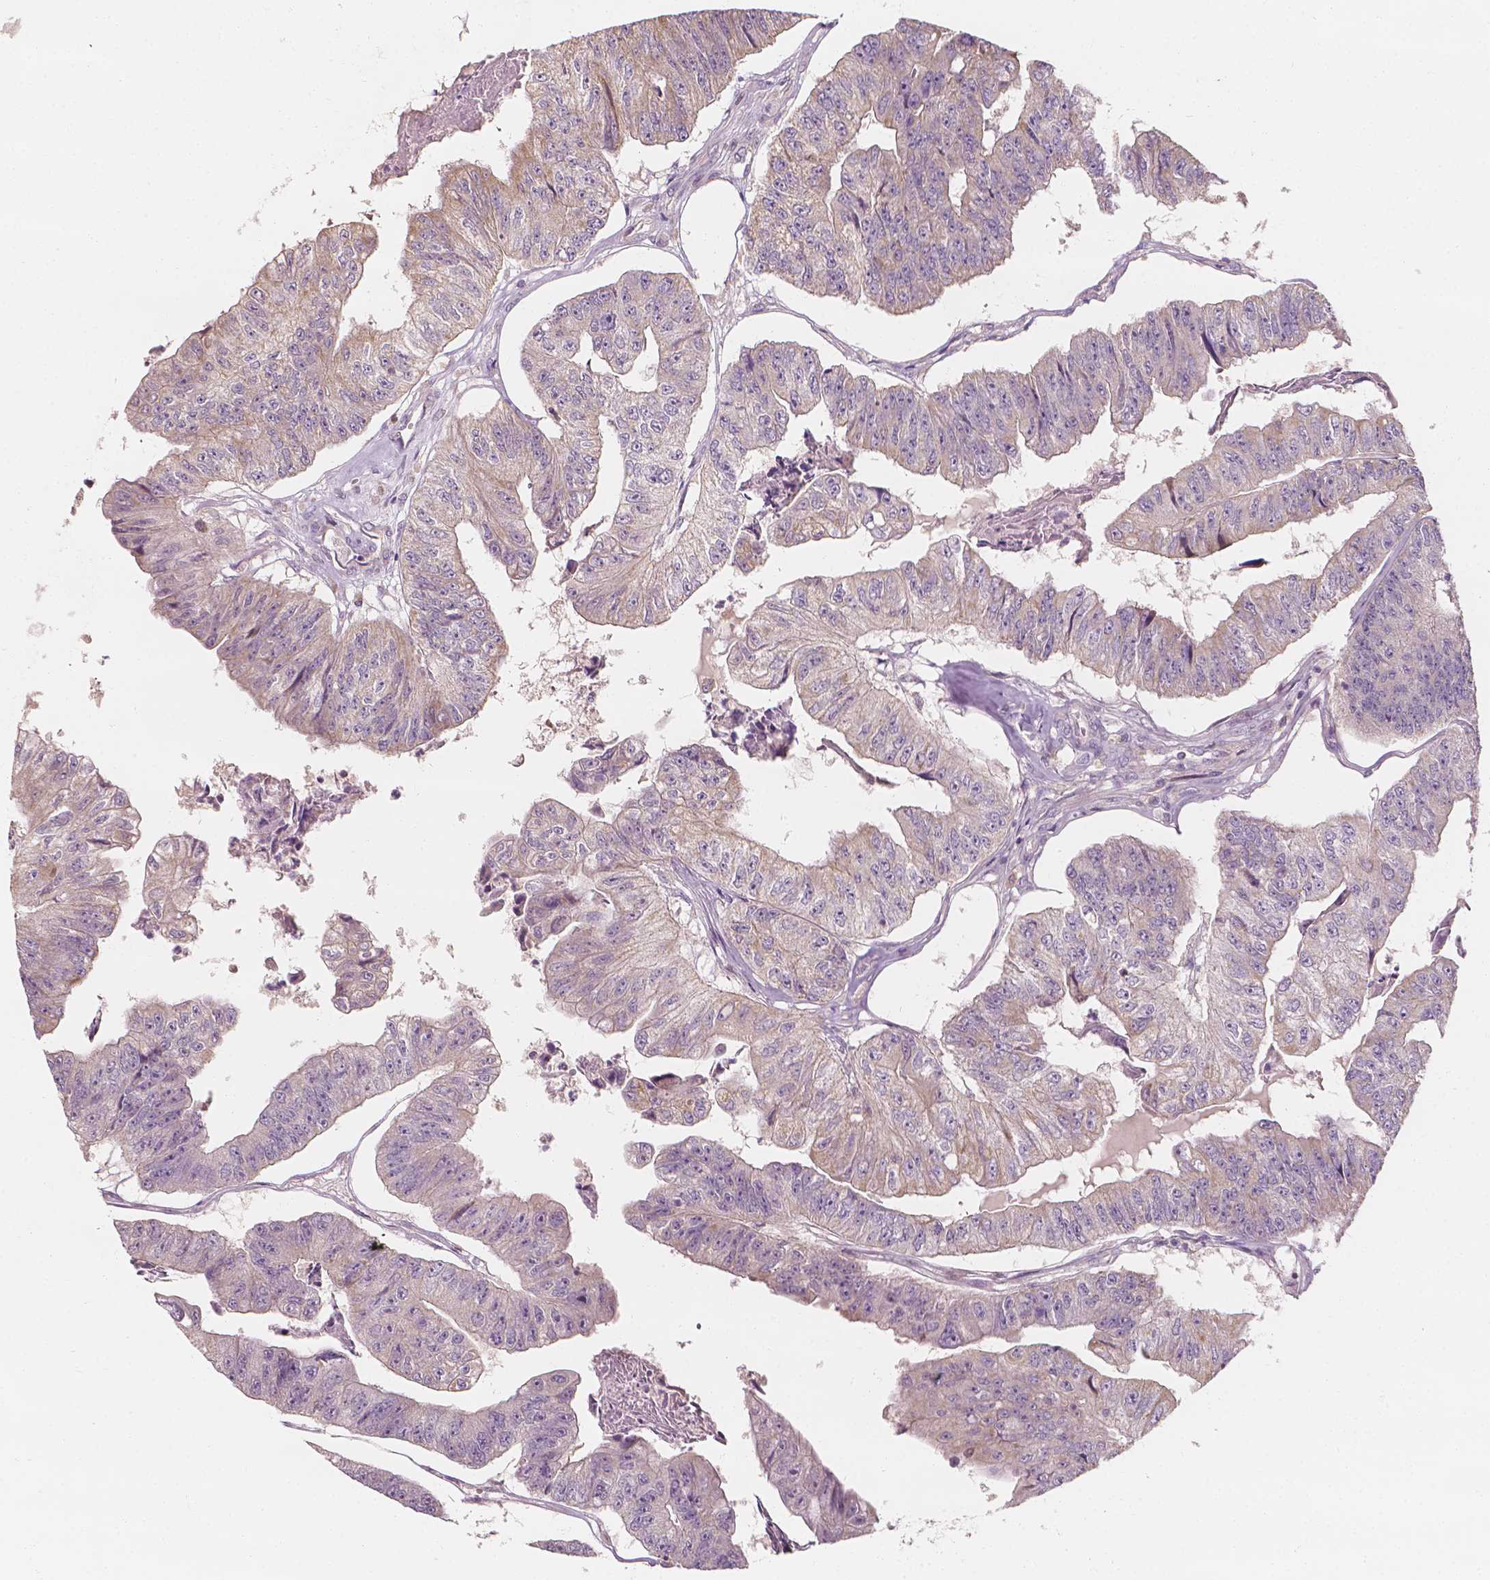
{"staining": {"intensity": "weak", "quantity": "25%-75%", "location": "cytoplasmic/membranous"}, "tissue": "colorectal cancer", "cell_type": "Tumor cells", "image_type": "cancer", "snomed": [{"axis": "morphology", "description": "Adenocarcinoma, NOS"}, {"axis": "topography", "description": "Colon"}], "caption": "The immunohistochemical stain labels weak cytoplasmic/membranous staining in tumor cells of colorectal cancer (adenocarcinoma) tissue. The protein is shown in brown color, while the nuclei are stained blue.", "gene": "SHPK", "patient": {"sex": "female", "age": 67}}